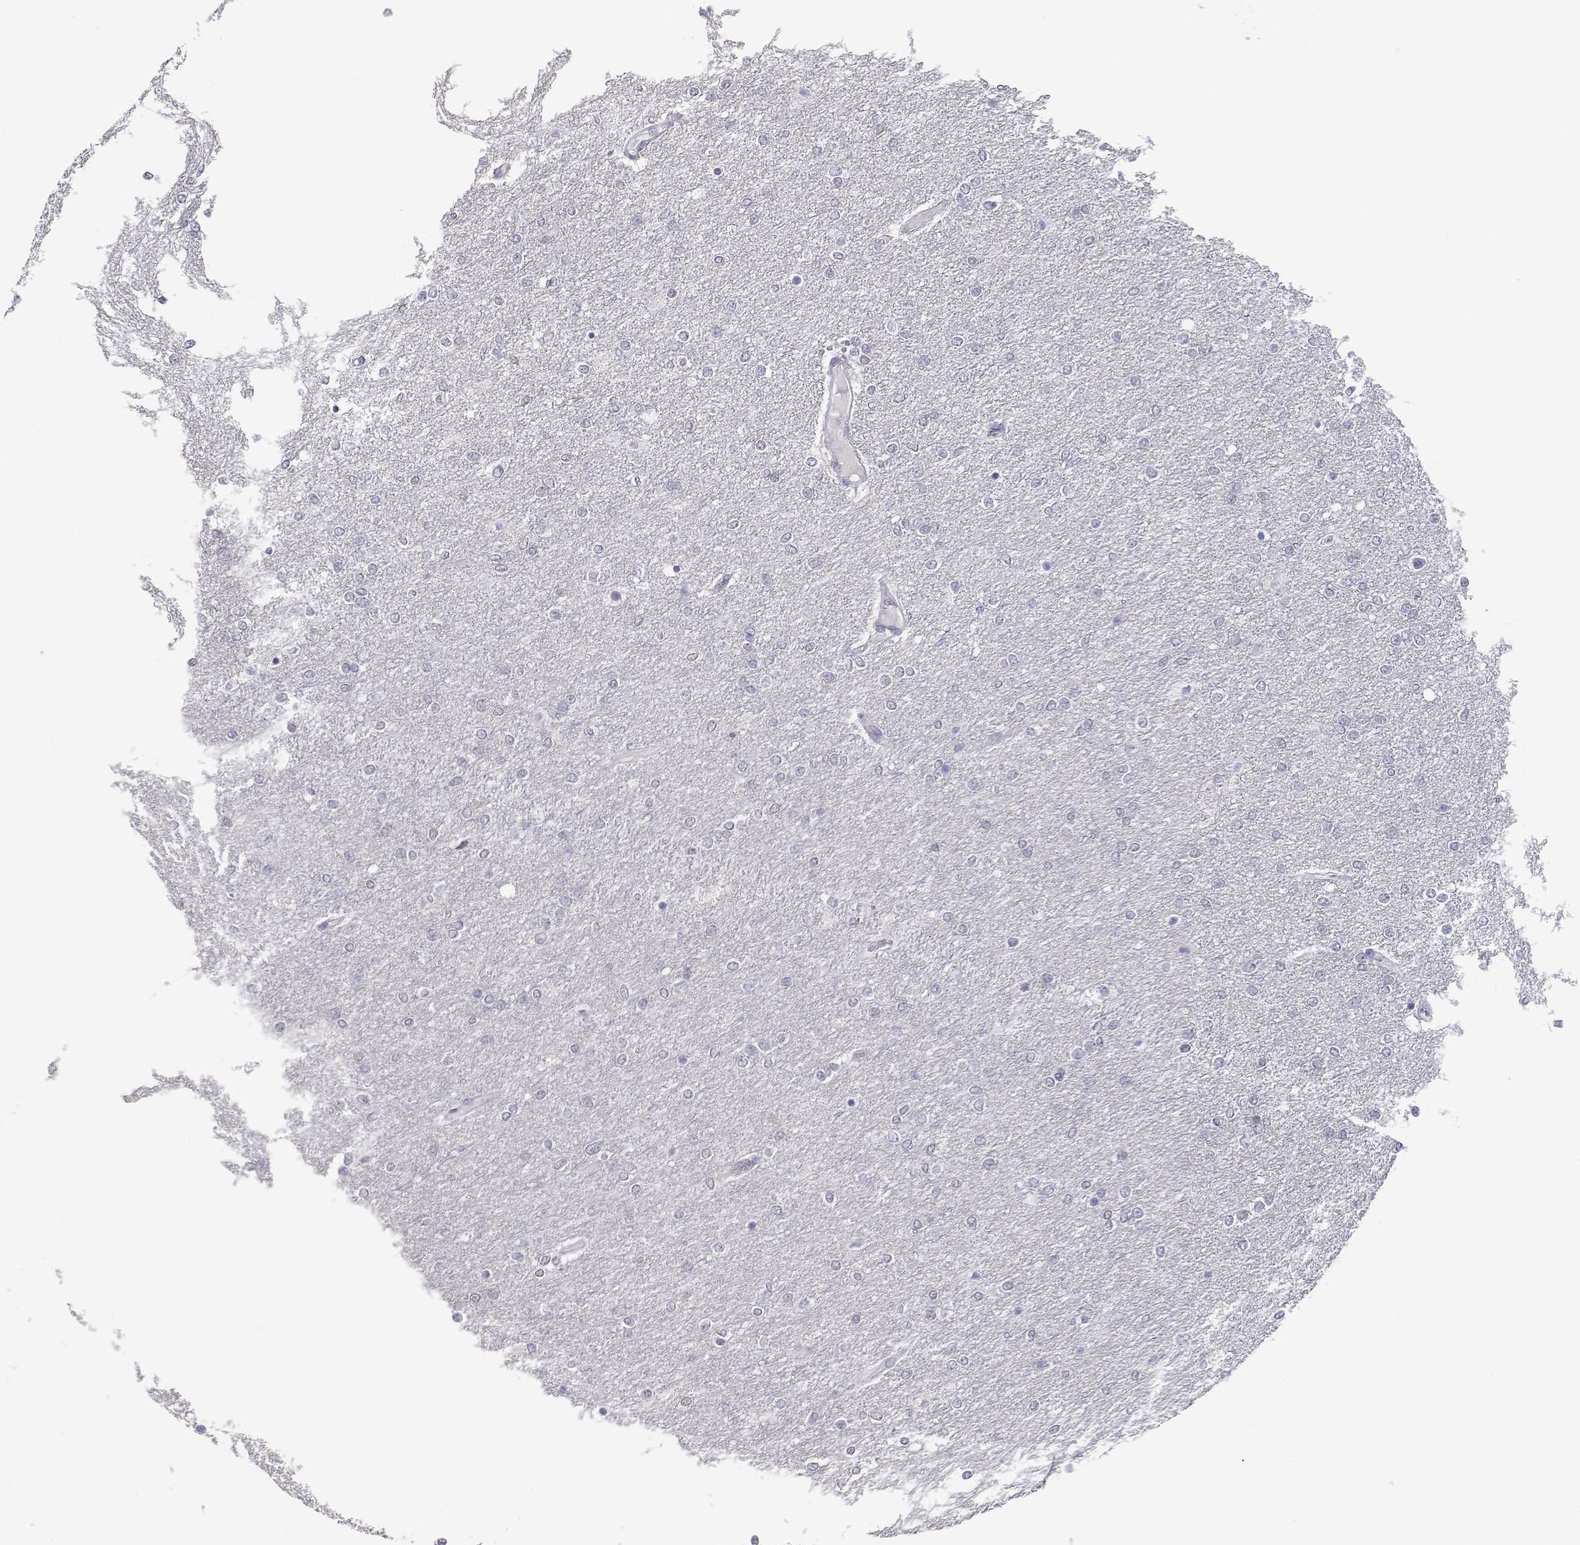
{"staining": {"intensity": "negative", "quantity": "none", "location": "none"}, "tissue": "glioma", "cell_type": "Tumor cells", "image_type": "cancer", "snomed": [{"axis": "morphology", "description": "Glioma, malignant, High grade"}, {"axis": "topography", "description": "Brain"}], "caption": "Photomicrograph shows no protein positivity in tumor cells of malignant high-grade glioma tissue.", "gene": "ADA", "patient": {"sex": "female", "age": 61}}